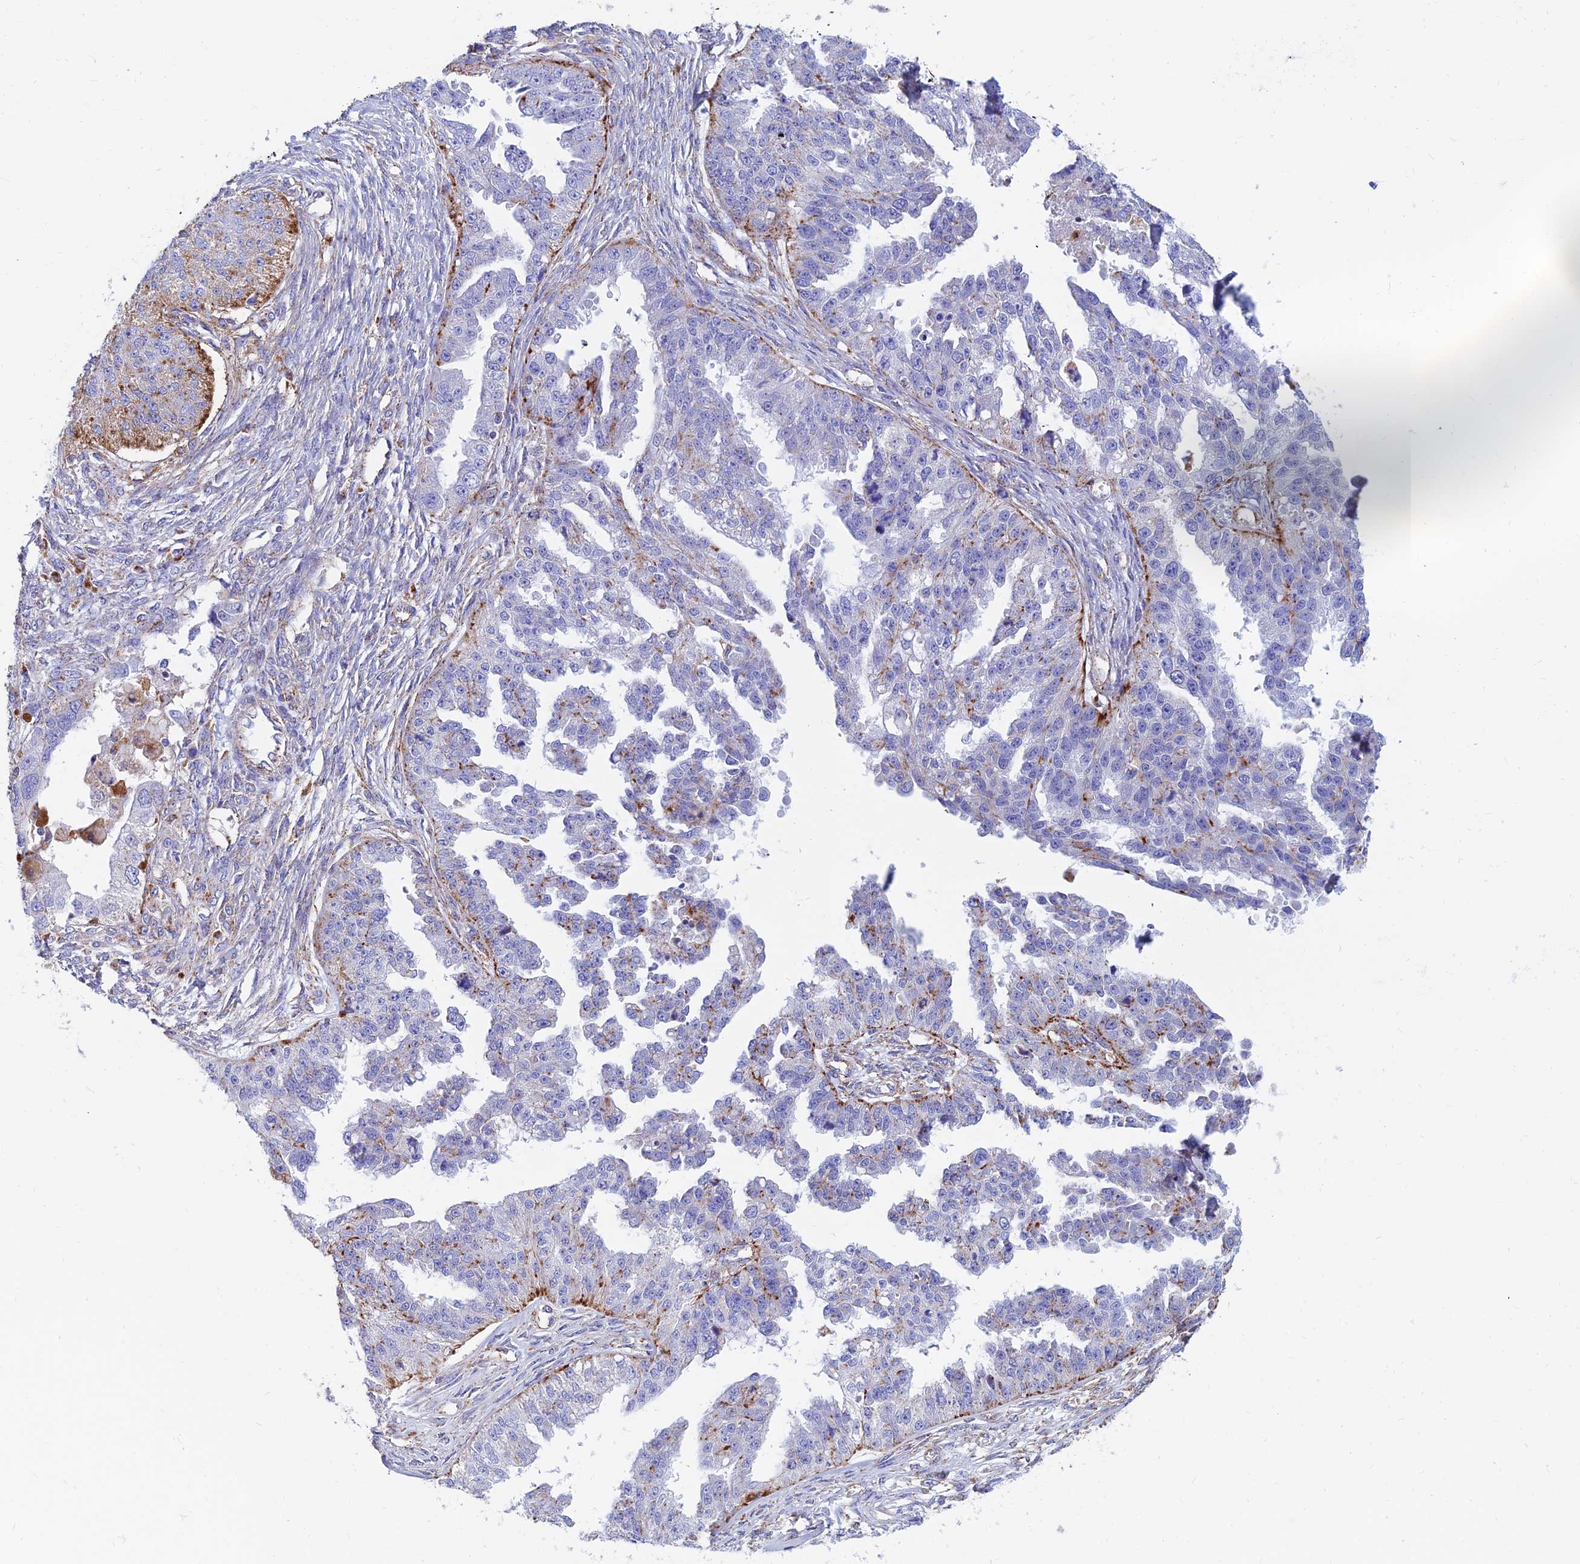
{"staining": {"intensity": "moderate", "quantity": "<25%", "location": "cytoplasmic/membranous"}, "tissue": "ovarian cancer", "cell_type": "Tumor cells", "image_type": "cancer", "snomed": [{"axis": "morphology", "description": "Cystadenocarcinoma, serous, NOS"}, {"axis": "topography", "description": "Ovary"}], "caption": "Human serous cystadenocarcinoma (ovarian) stained with a protein marker displays moderate staining in tumor cells.", "gene": "SPNS1", "patient": {"sex": "female", "age": 58}}